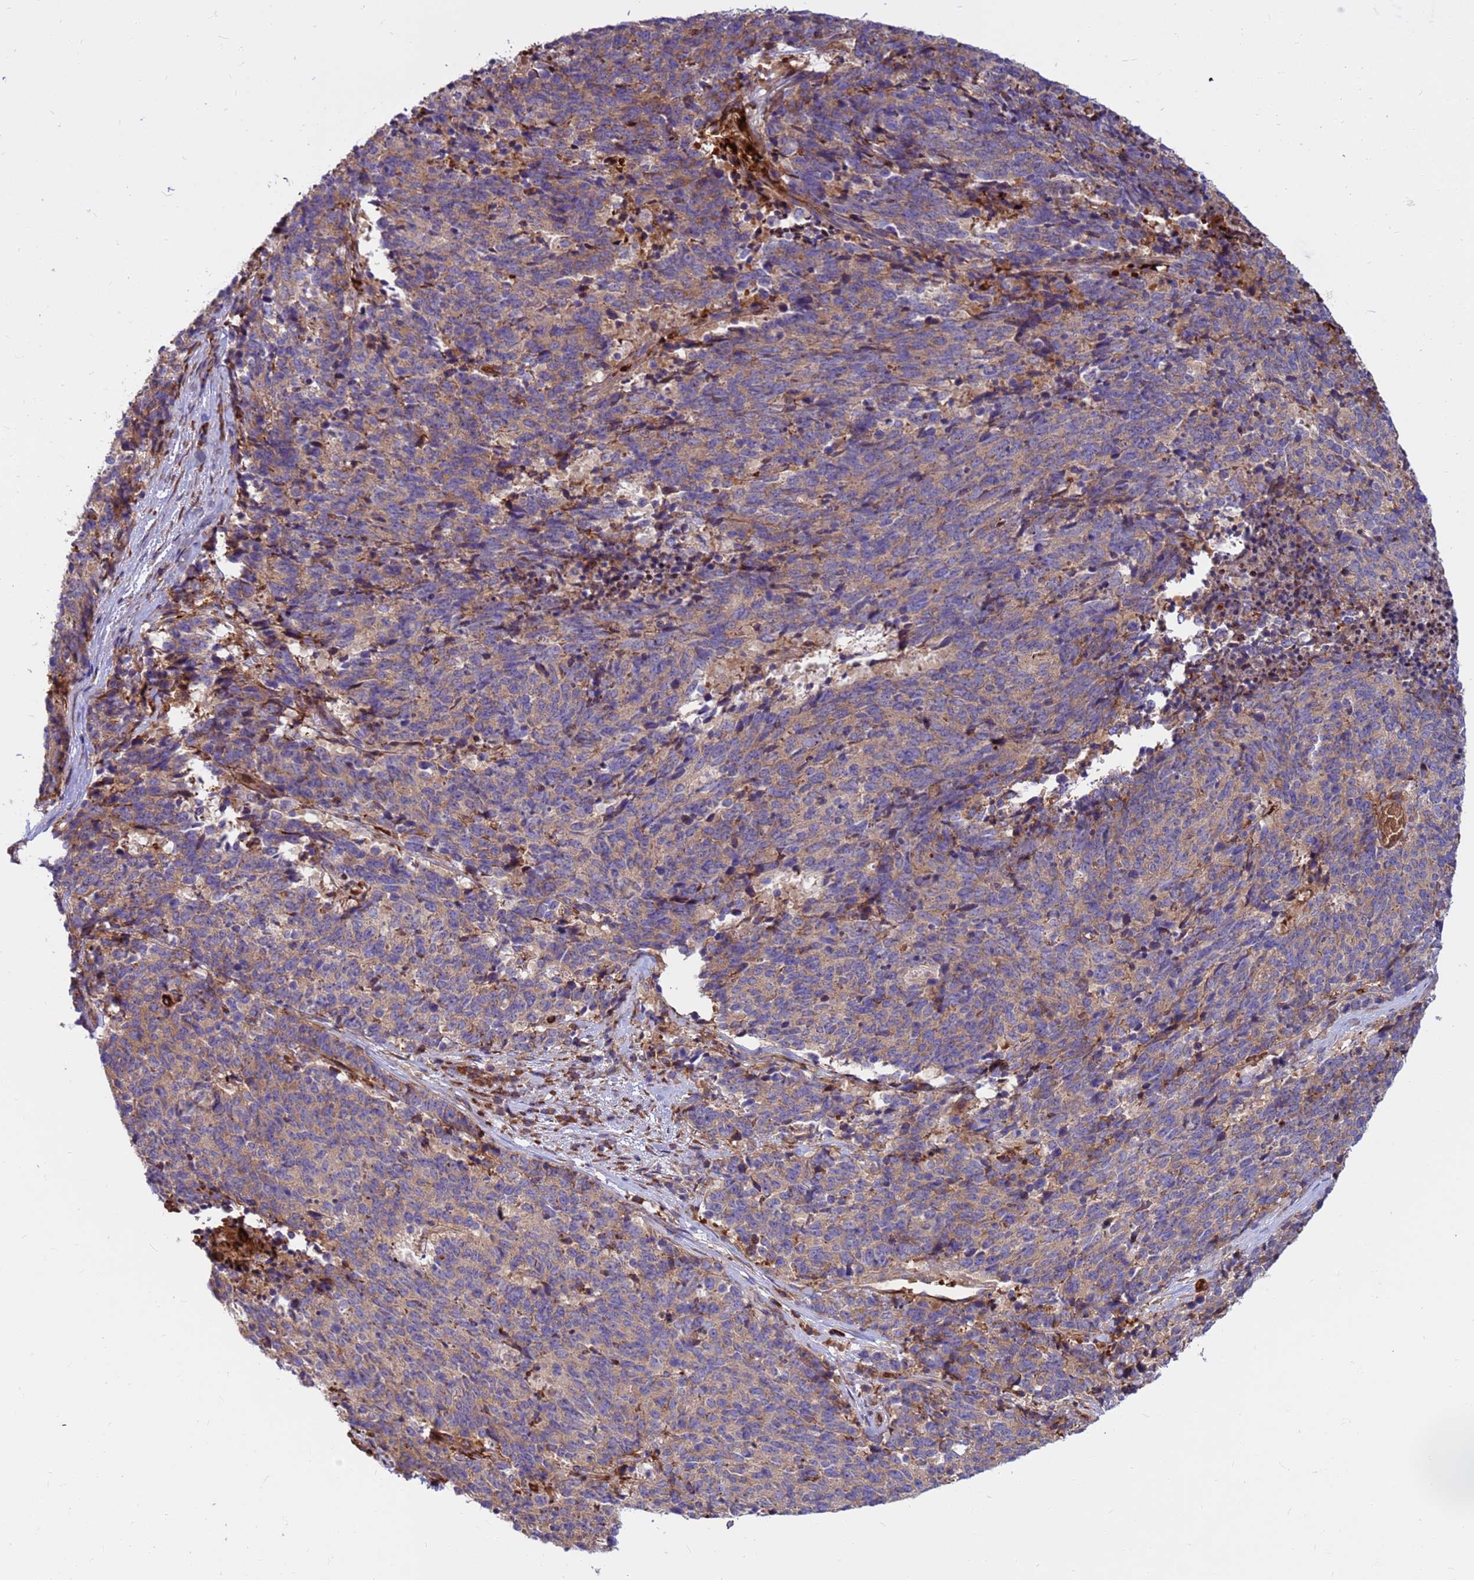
{"staining": {"intensity": "weak", "quantity": "25%-75%", "location": "cytoplasmic/membranous"}, "tissue": "cervical cancer", "cell_type": "Tumor cells", "image_type": "cancer", "snomed": [{"axis": "morphology", "description": "Squamous cell carcinoma, NOS"}, {"axis": "topography", "description": "Cervix"}], "caption": "Immunohistochemical staining of human cervical cancer exhibits low levels of weak cytoplasmic/membranous protein expression in about 25%-75% of tumor cells.", "gene": "ZNF669", "patient": {"sex": "female", "age": 29}}